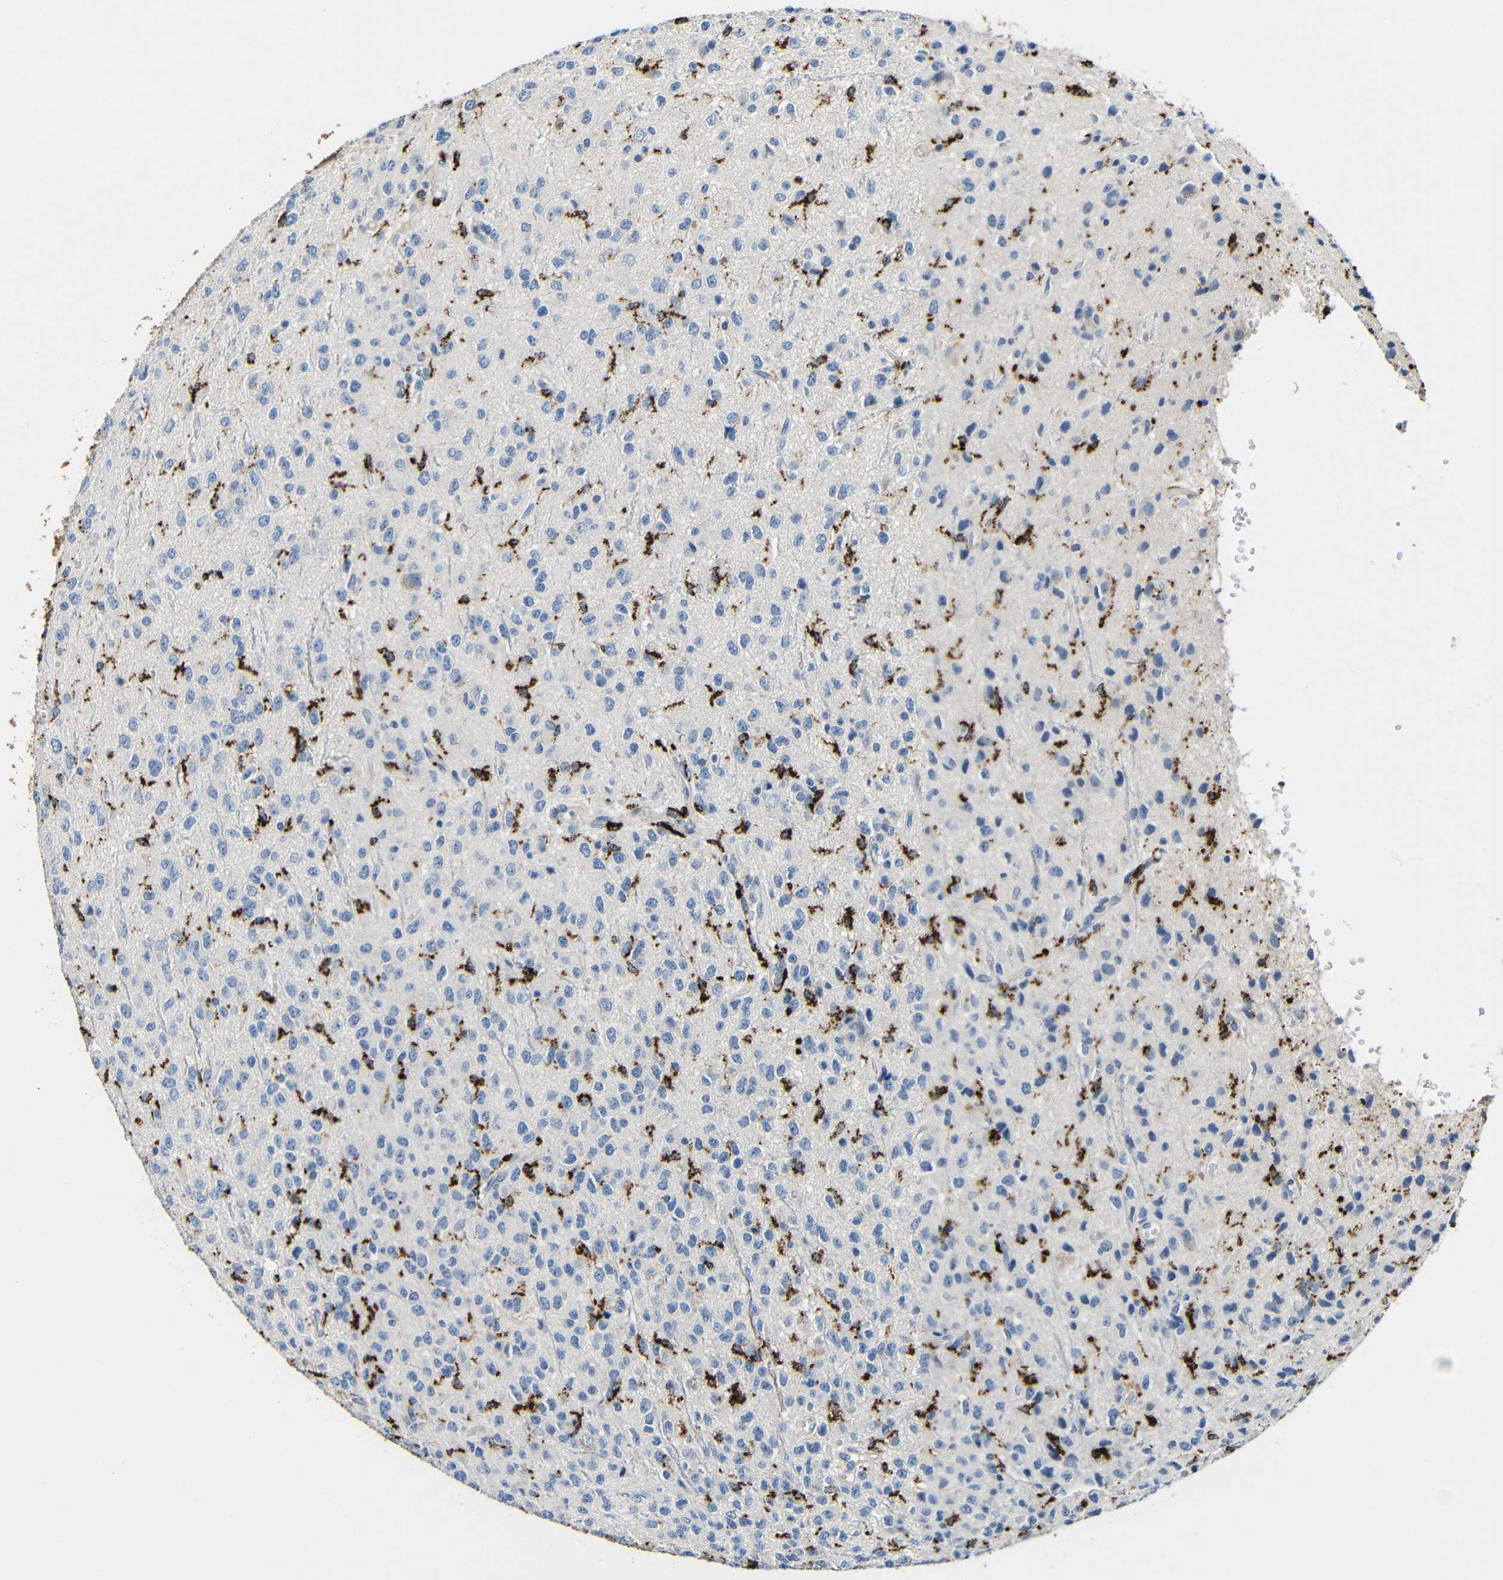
{"staining": {"intensity": "strong", "quantity": "<25%", "location": "cytoplasmic/membranous"}, "tissue": "glioma", "cell_type": "Tumor cells", "image_type": "cancer", "snomed": [{"axis": "morphology", "description": "Glioma, malignant, High grade"}, {"axis": "topography", "description": "pancreas cauda"}], "caption": "Tumor cells reveal medium levels of strong cytoplasmic/membranous positivity in approximately <25% of cells in human high-grade glioma (malignant).", "gene": "HLA-DMA", "patient": {"sex": "male", "age": 60}}